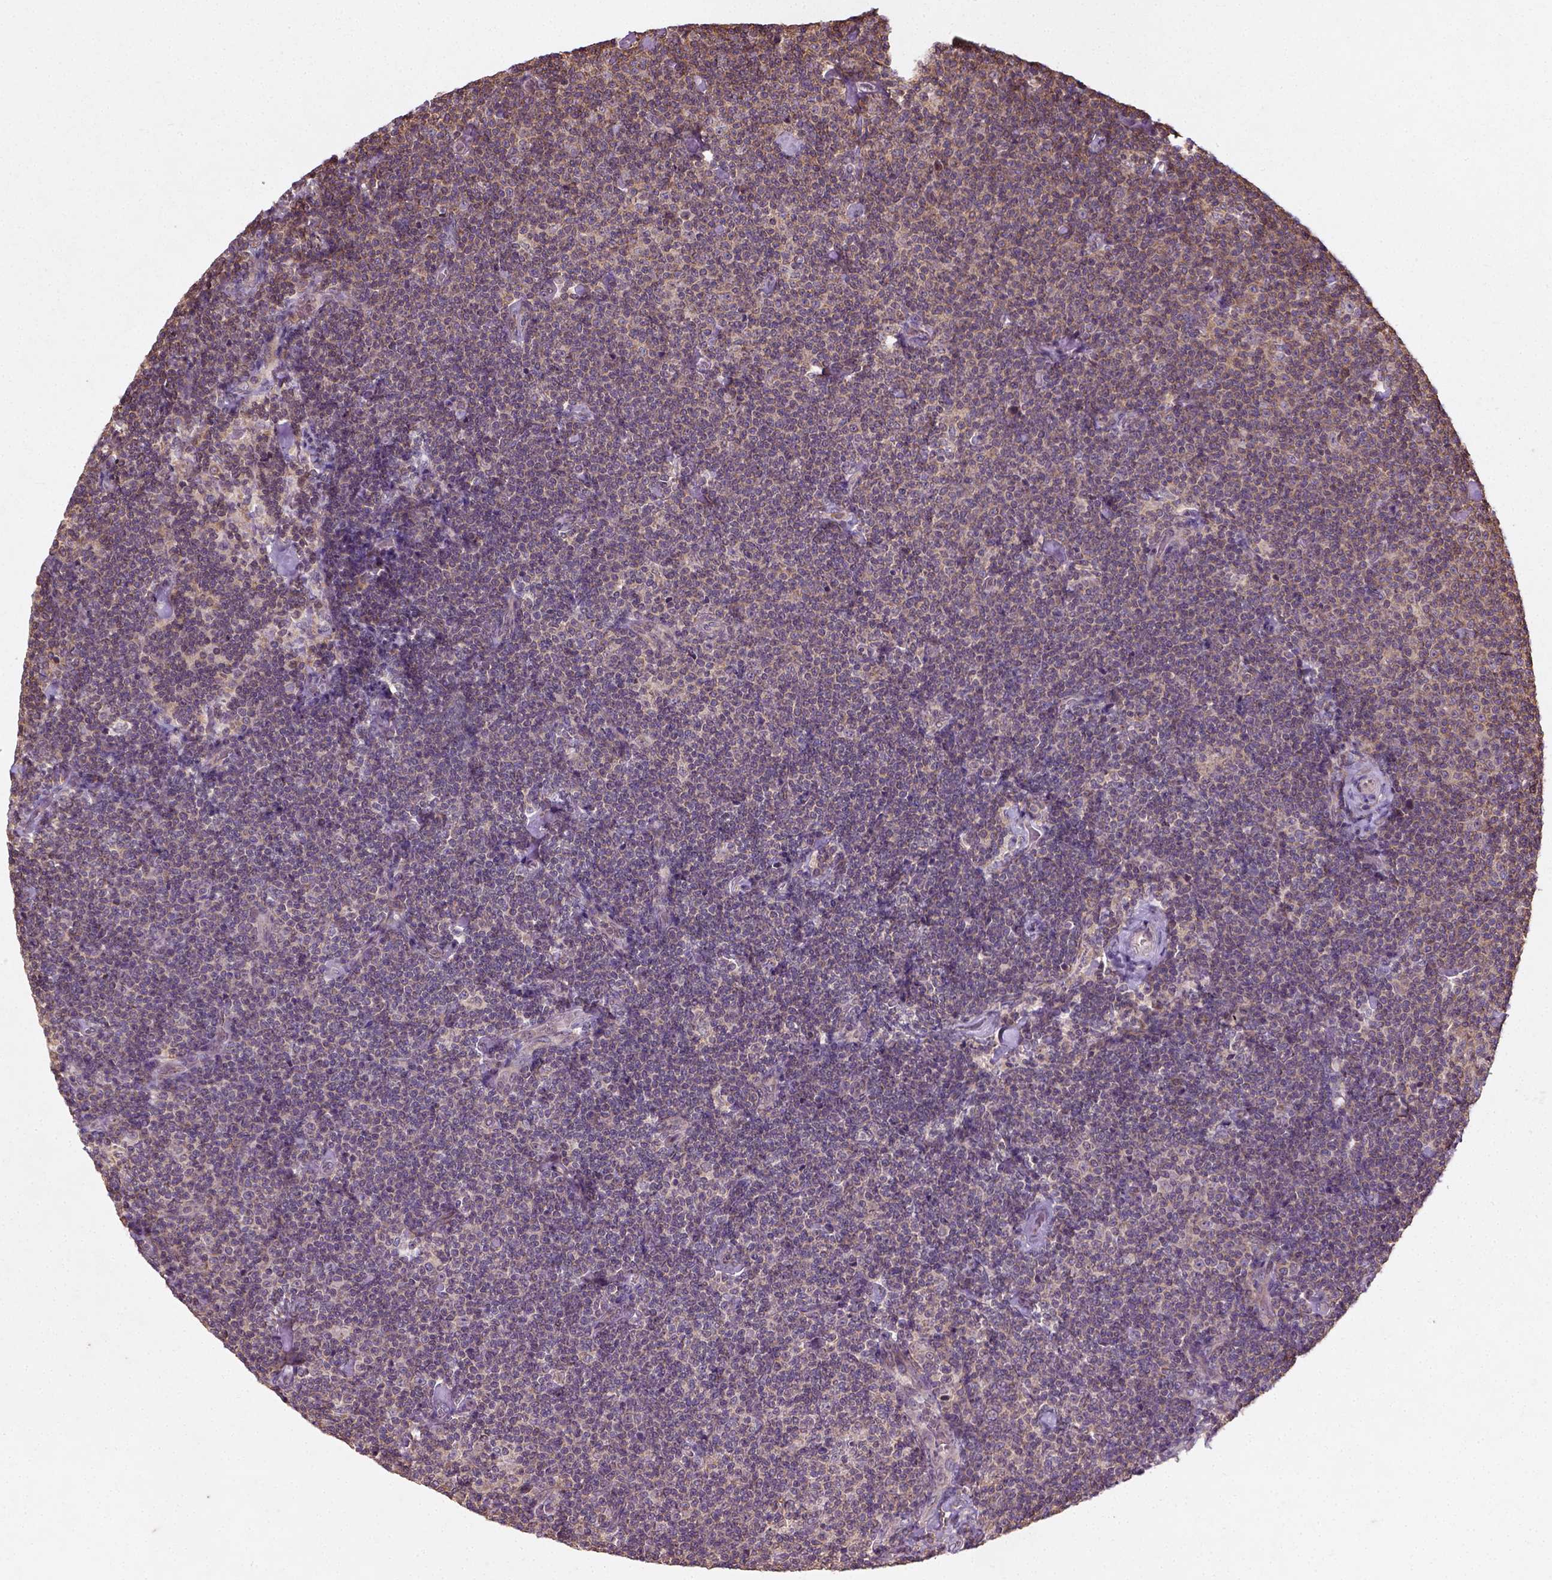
{"staining": {"intensity": "moderate", "quantity": ">75%", "location": "cytoplasmic/membranous"}, "tissue": "lymphoma", "cell_type": "Tumor cells", "image_type": "cancer", "snomed": [{"axis": "morphology", "description": "Malignant lymphoma, non-Hodgkin's type, Low grade"}, {"axis": "topography", "description": "Lymph node"}], "caption": "Immunohistochemistry (IHC) histopathology image of neoplastic tissue: human lymphoma stained using immunohistochemistry (IHC) reveals medium levels of moderate protein expression localized specifically in the cytoplasmic/membranous of tumor cells, appearing as a cytoplasmic/membranous brown color.", "gene": "CAMKK1", "patient": {"sex": "male", "age": 81}}